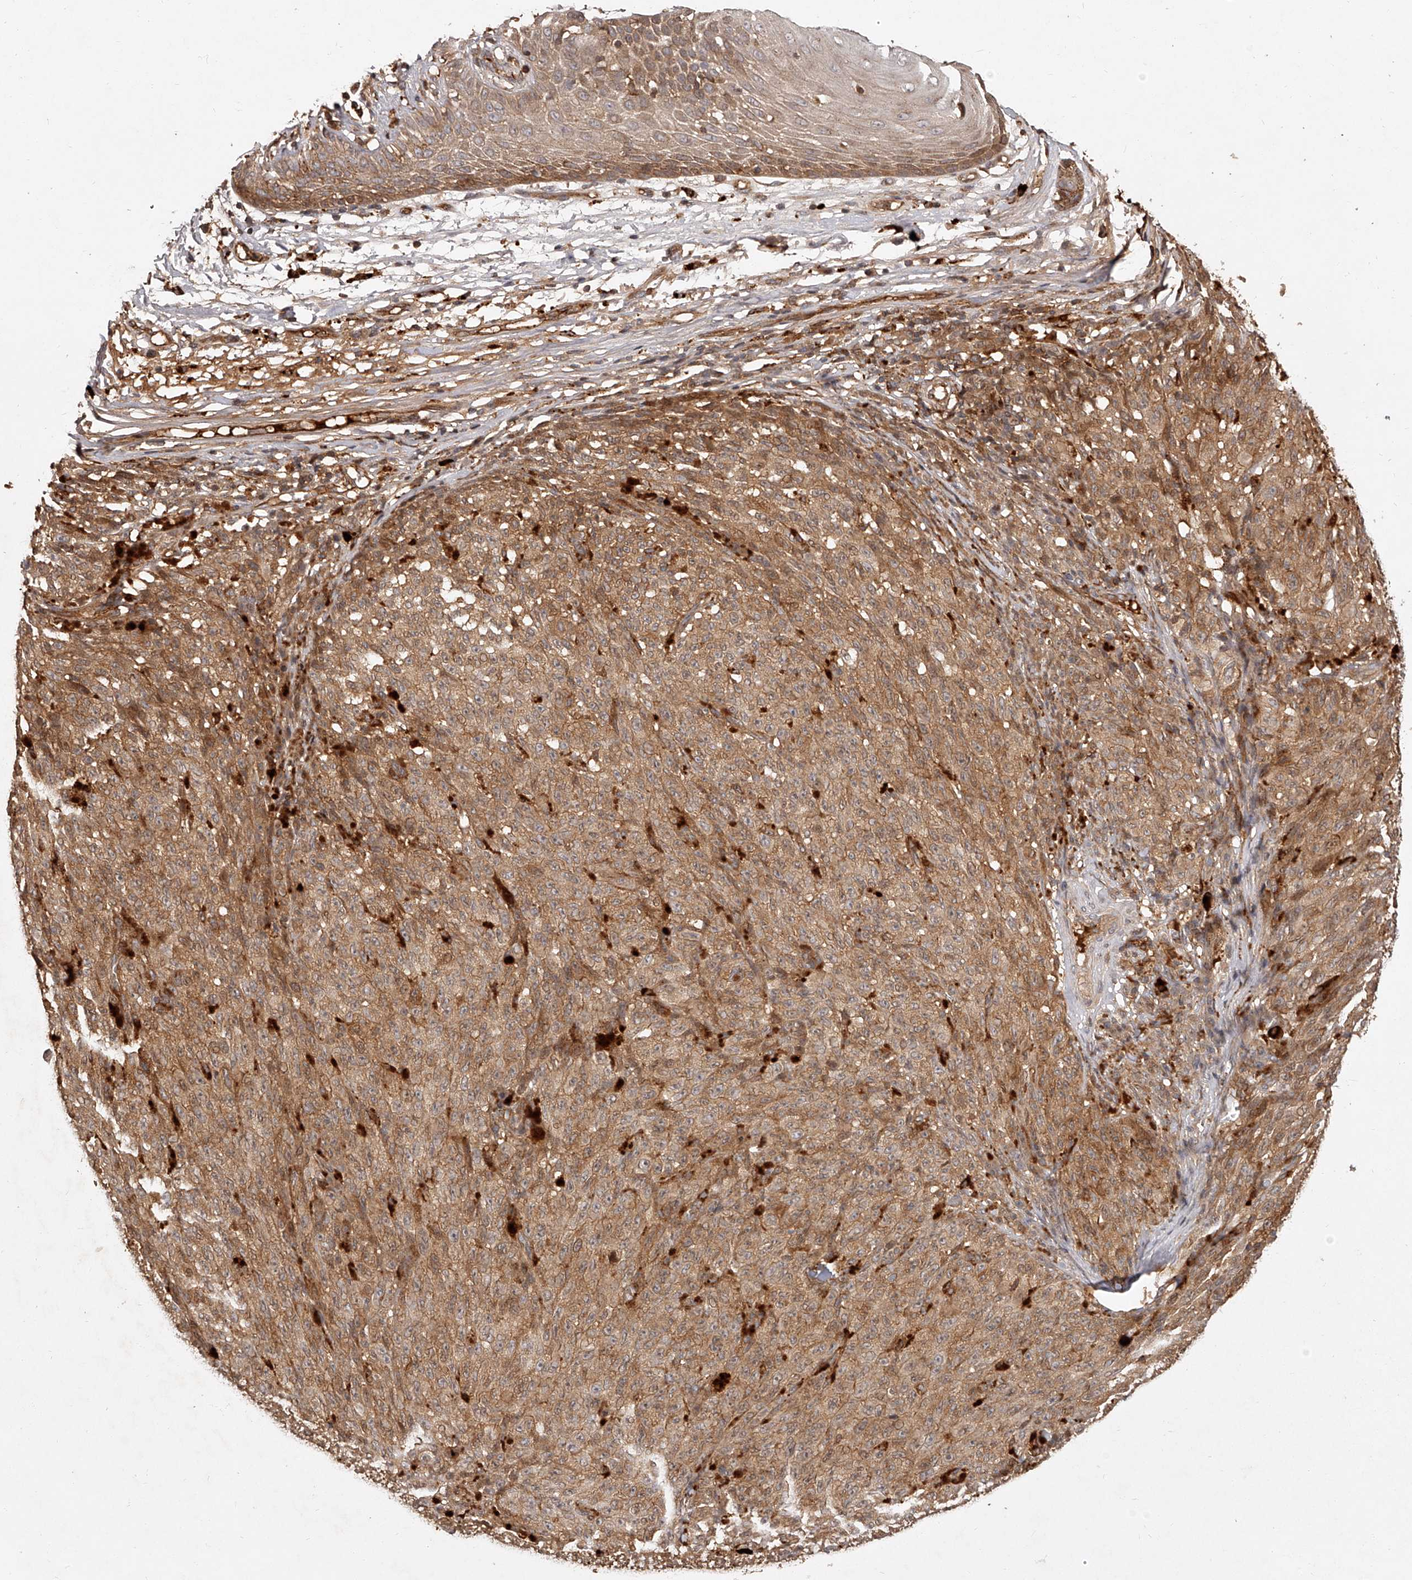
{"staining": {"intensity": "moderate", "quantity": ">75%", "location": "cytoplasmic/membranous"}, "tissue": "melanoma", "cell_type": "Tumor cells", "image_type": "cancer", "snomed": [{"axis": "morphology", "description": "Malignant melanoma, NOS"}, {"axis": "topography", "description": "Skin"}], "caption": "High-power microscopy captured an IHC image of malignant melanoma, revealing moderate cytoplasmic/membranous positivity in approximately >75% of tumor cells.", "gene": "CRYZL1", "patient": {"sex": "female", "age": 82}}